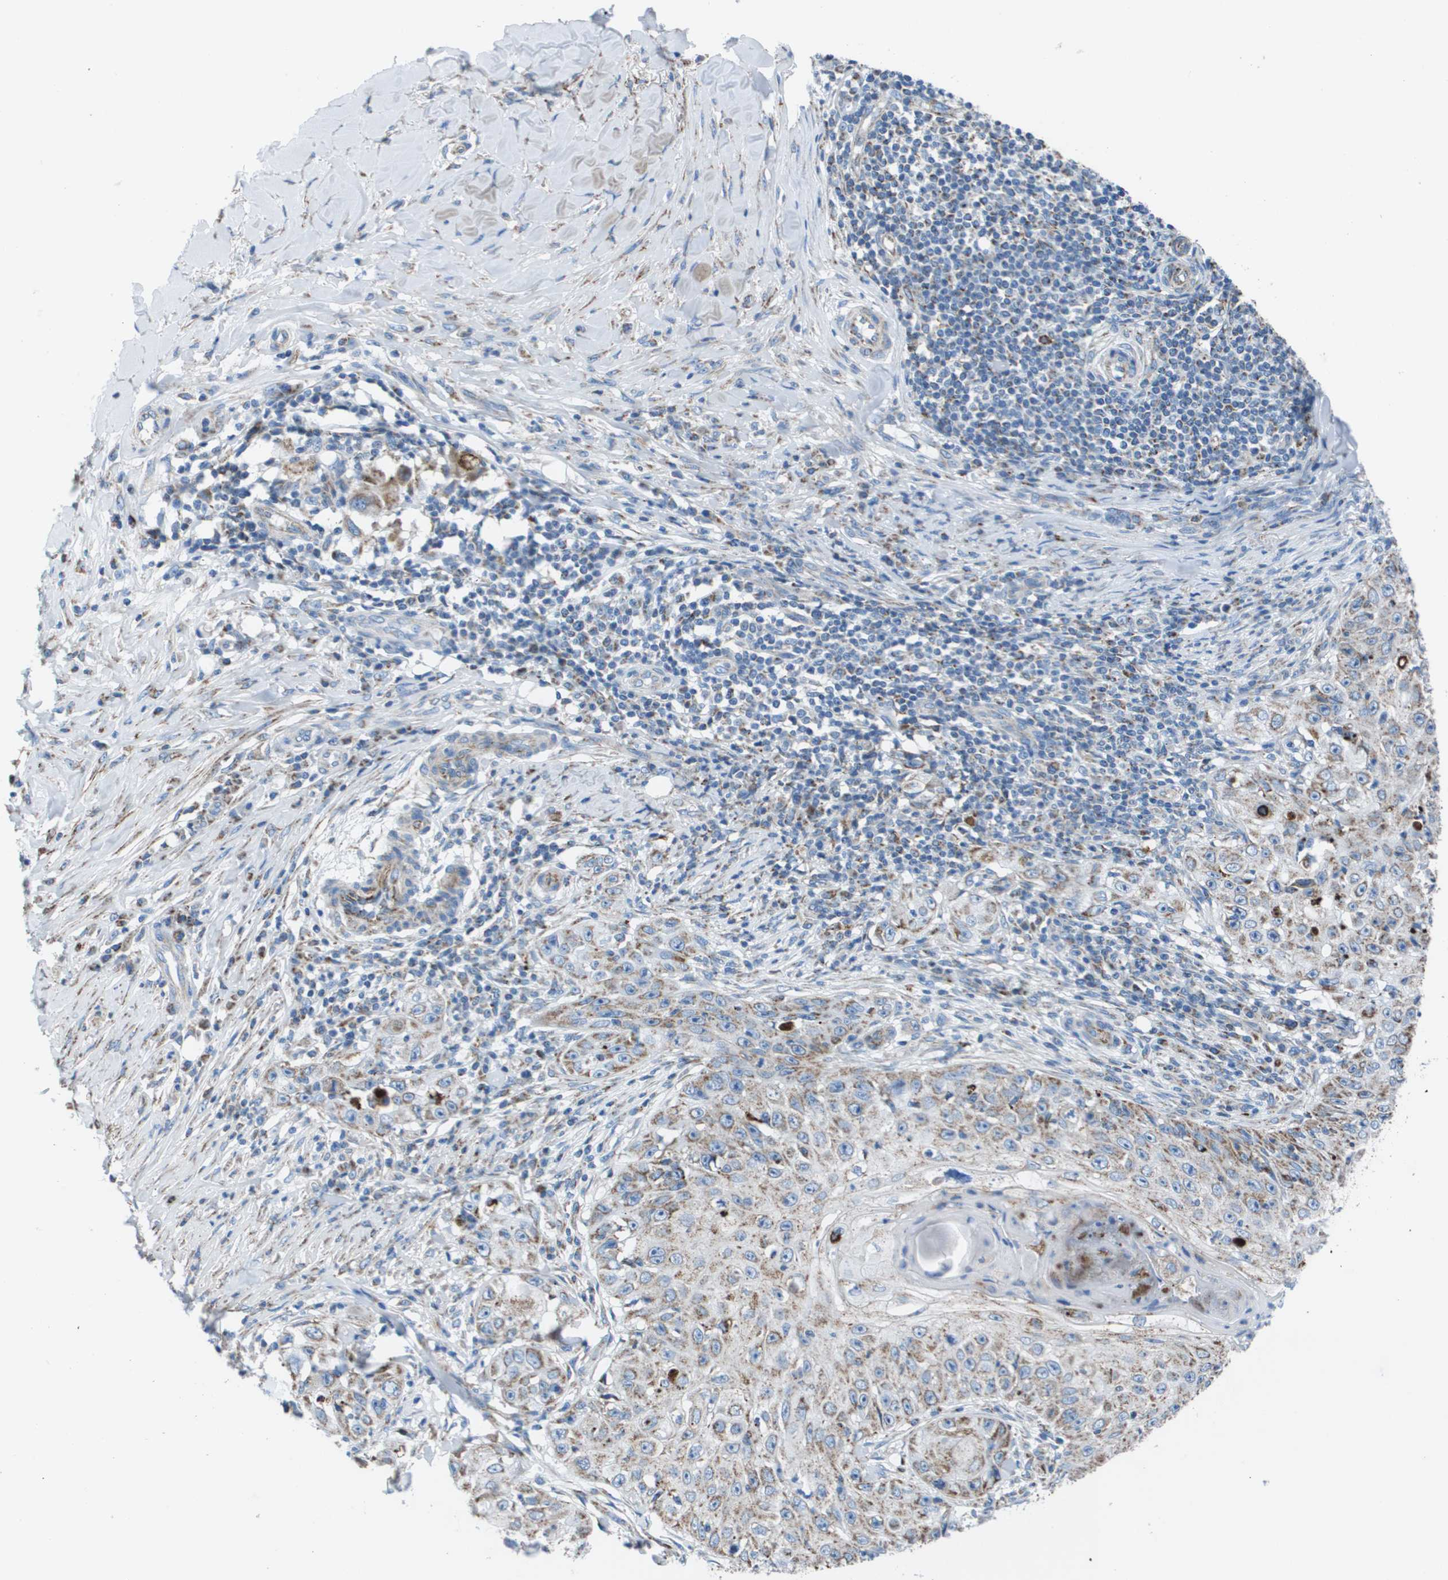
{"staining": {"intensity": "weak", "quantity": "25%-75%", "location": "cytoplasmic/membranous"}, "tissue": "skin cancer", "cell_type": "Tumor cells", "image_type": "cancer", "snomed": [{"axis": "morphology", "description": "Squamous cell carcinoma, NOS"}, {"axis": "topography", "description": "Skin"}], "caption": "This histopathology image exhibits immunohistochemistry staining of skin cancer, with low weak cytoplasmic/membranous expression in approximately 25%-75% of tumor cells.", "gene": "ZDHHC3", "patient": {"sex": "male", "age": 86}}